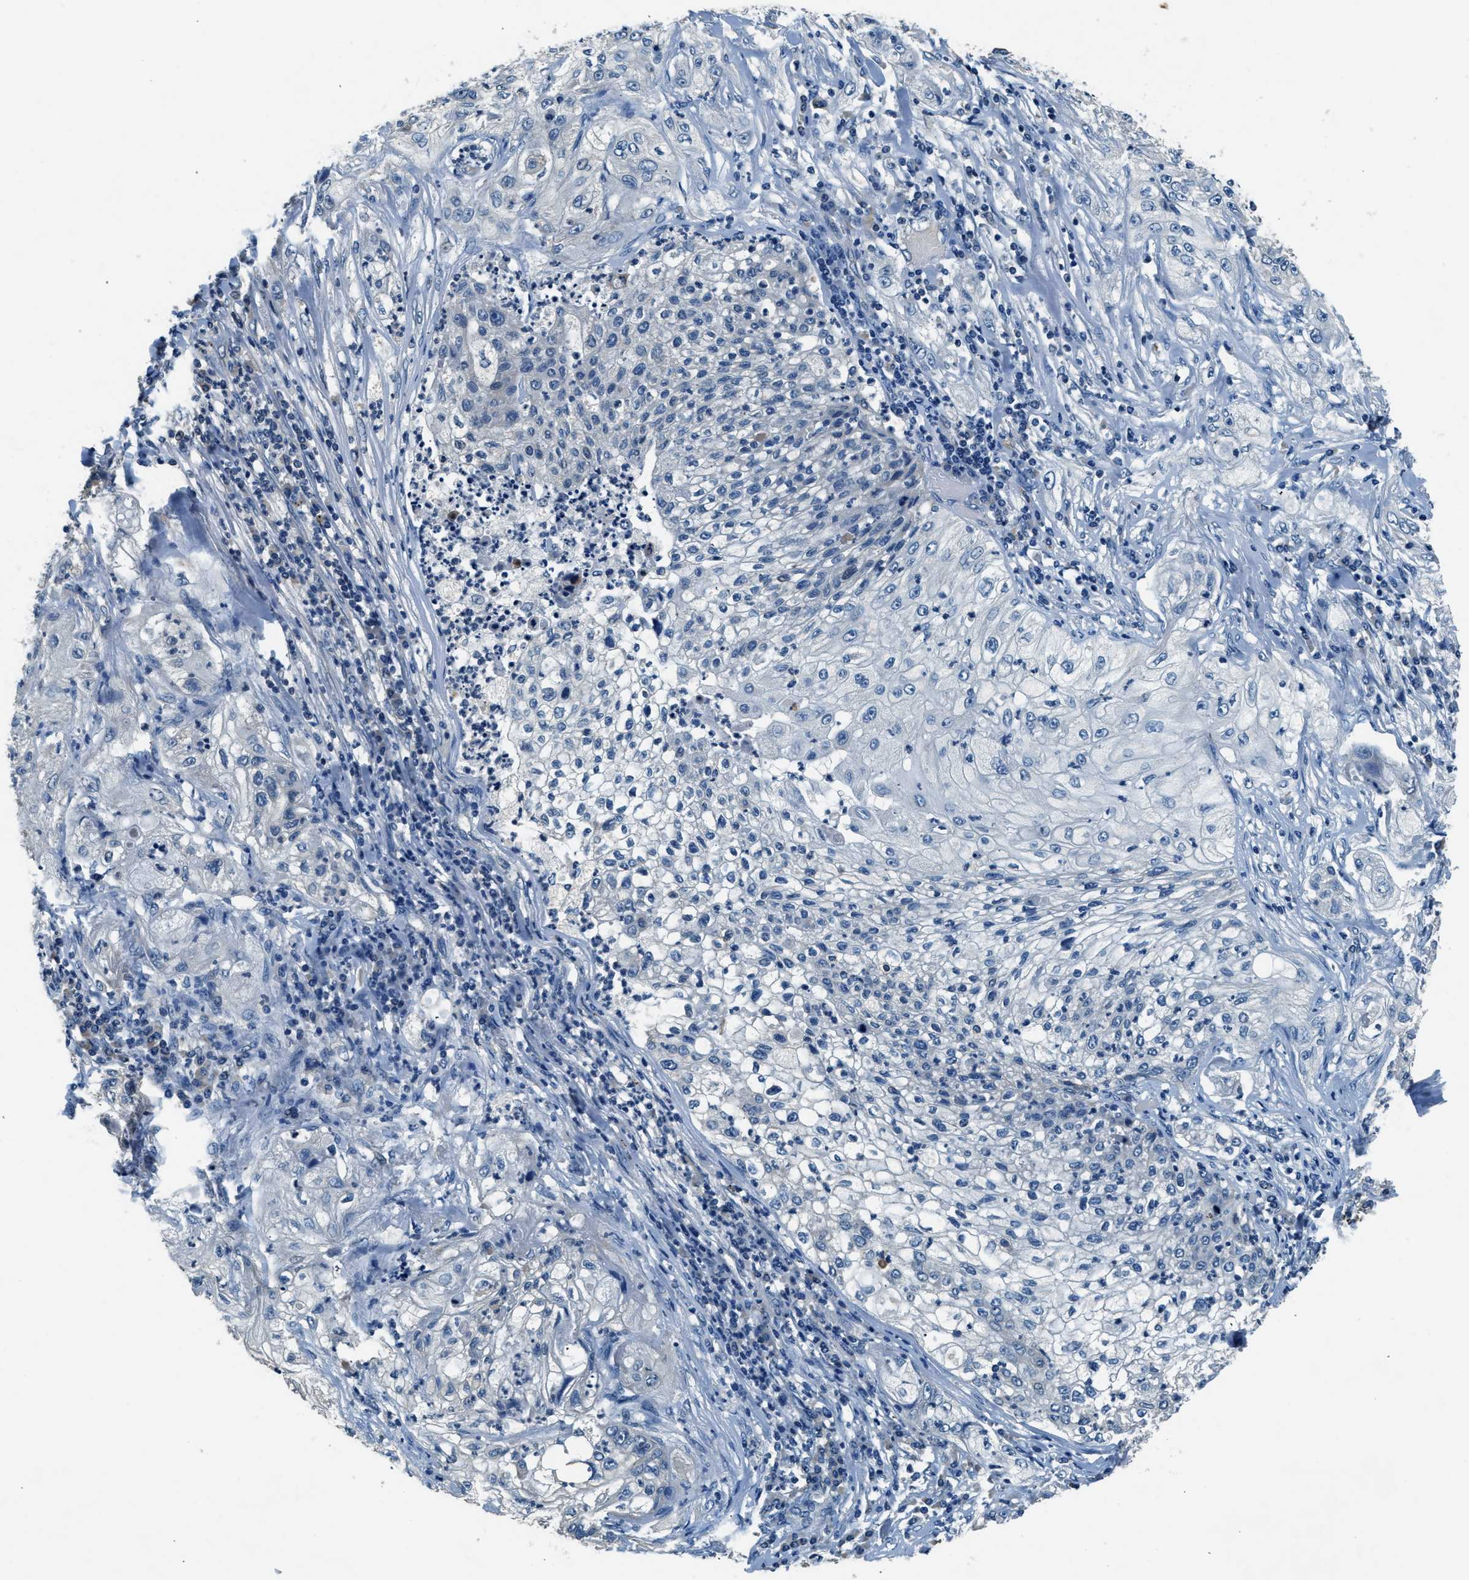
{"staining": {"intensity": "negative", "quantity": "none", "location": "none"}, "tissue": "lung cancer", "cell_type": "Tumor cells", "image_type": "cancer", "snomed": [{"axis": "morphology", "description": "Inflammation, NOS"}, {"axis": "morphology", "description": "Squamous cell carcinoma, NOS"}, {"axis": "topography", "description": "Lymph node"}, {"axis": "topography", "description": "Soft tissue"}, {"axis": "topography", "description": "Lung"}], "caption": "Immunohistochemical staining of lung cancer (squamous cell carcinoma) displays no significant positivity in tumor cells.", "gene": "NME8", "patient": {"sex": "male", "age": 66}}